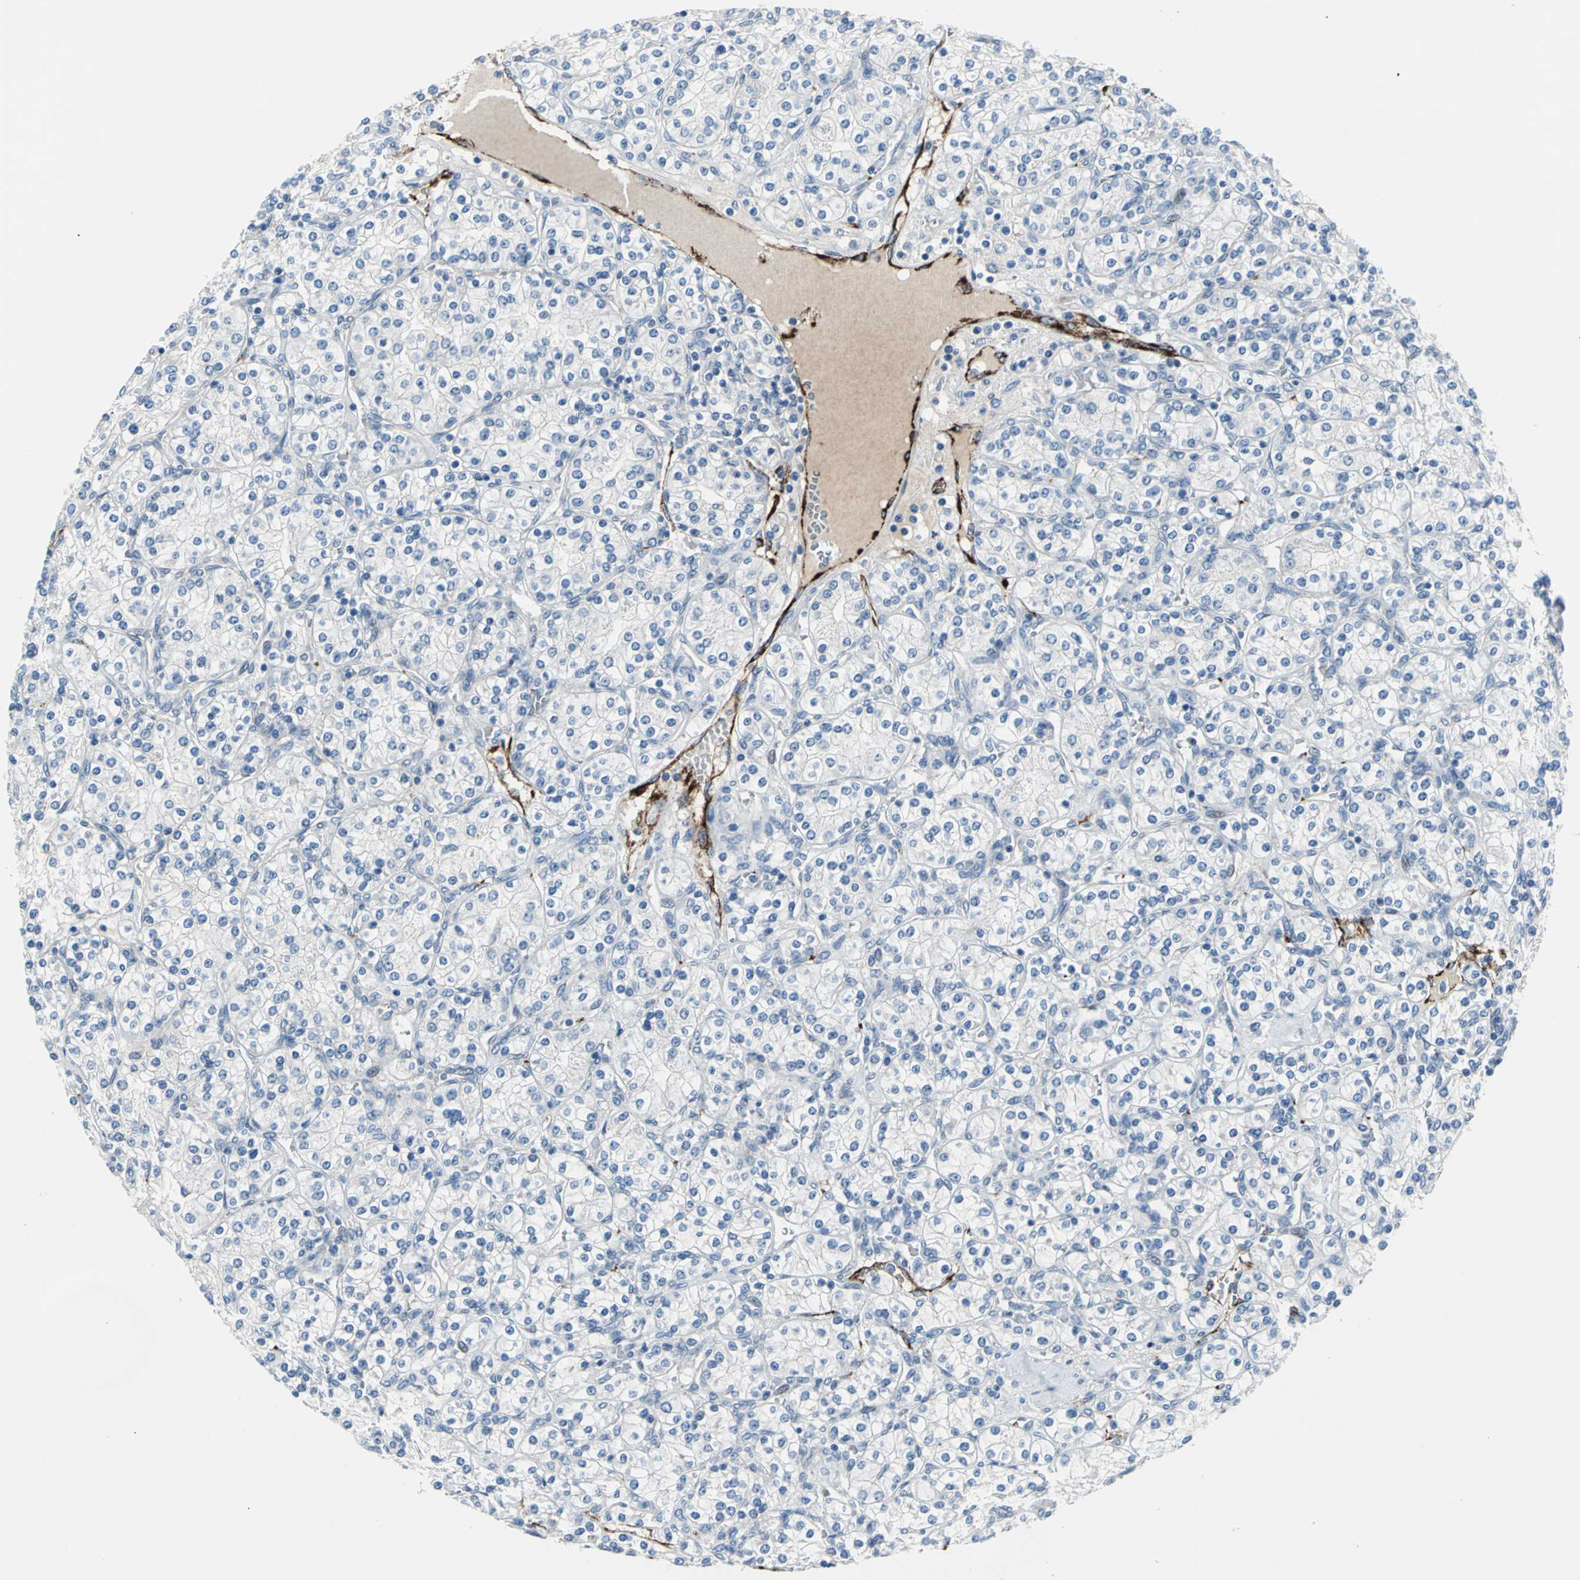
{"staining": {"intensity": "negative", "quantity": "none", "location": "none"}, "tissue": "renal cancer", "cell_type": "Tumor cells", "image_type": "cancer", "snomed": [{"axis": "morphology", "description": "Adenocarcinoma, NOS"}, {"axis": "topography", "description": "Kidney"}], "caption": "The image exhibits no staining of tumor cells in renal cancer (adenocarcinoma). (DAB immunohistochemistry (IHC) visualized using brightfield microscopy, high magnification).", "gene": "SELP", "patient": {"sex": "male", "age": 77}}